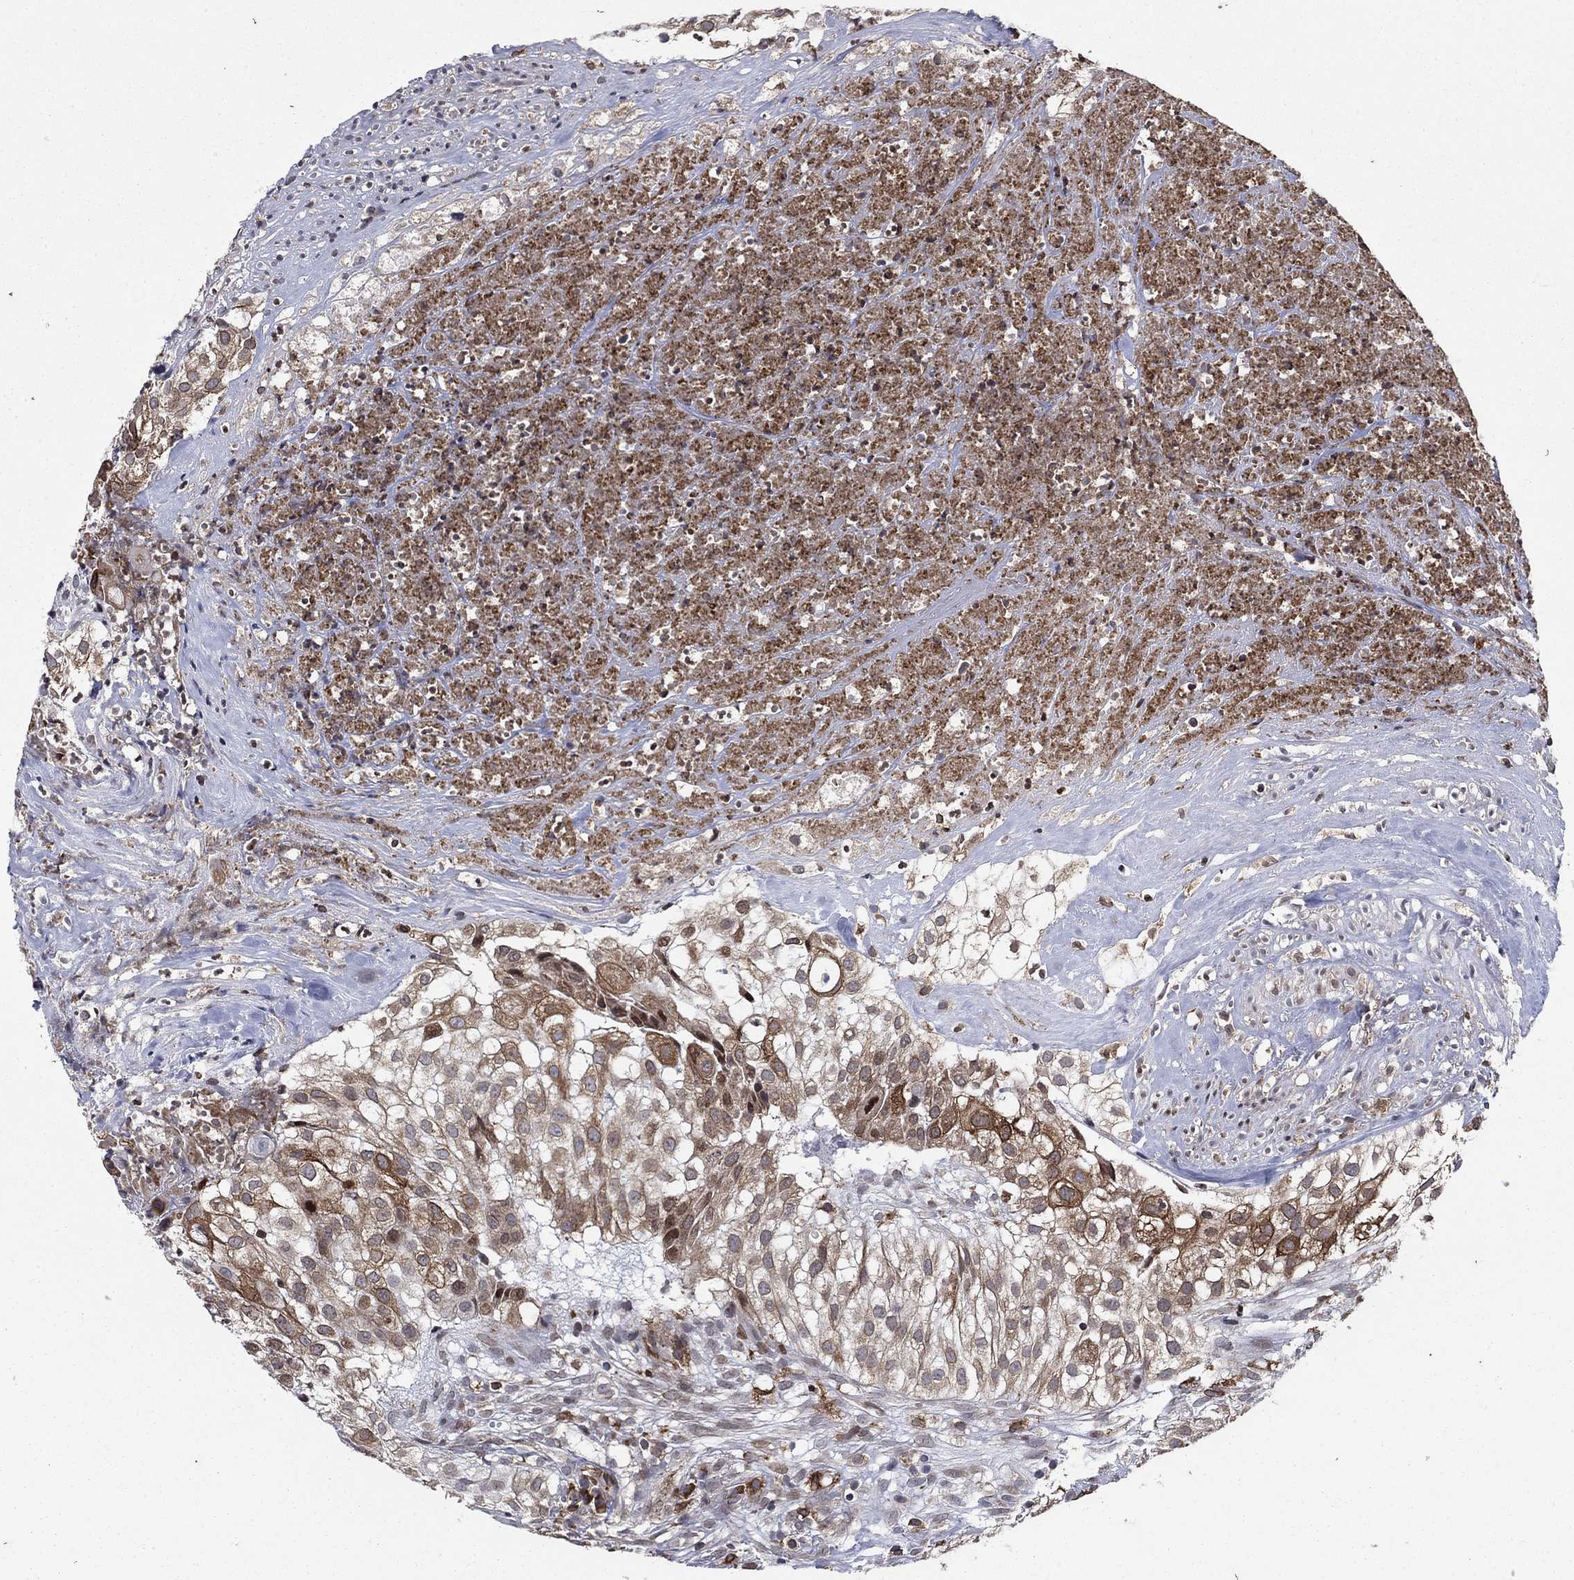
{"staining": {"intensity": "moderate", "quantity": ">75%", "location": "cytoplasmic/membranous"}, "tissue": "urothelial cancer", "cell_type": "Tumor cells", "image_type": "cancer", "snomed": [{"axis": "morphology", "description": "Urothelial carcinoma, High grade"}, {"axis": "topography", "description": "Urinary bladder"}], "caption": "Brown immunohistochemical staining in urothelial carcinoma (high-grade) shows moderate cytoplasmic/membranous positivity in approximately >75% of tumor cells.", "gene": "DHRS7", "patient": {"sex": "female", "age": 79}}